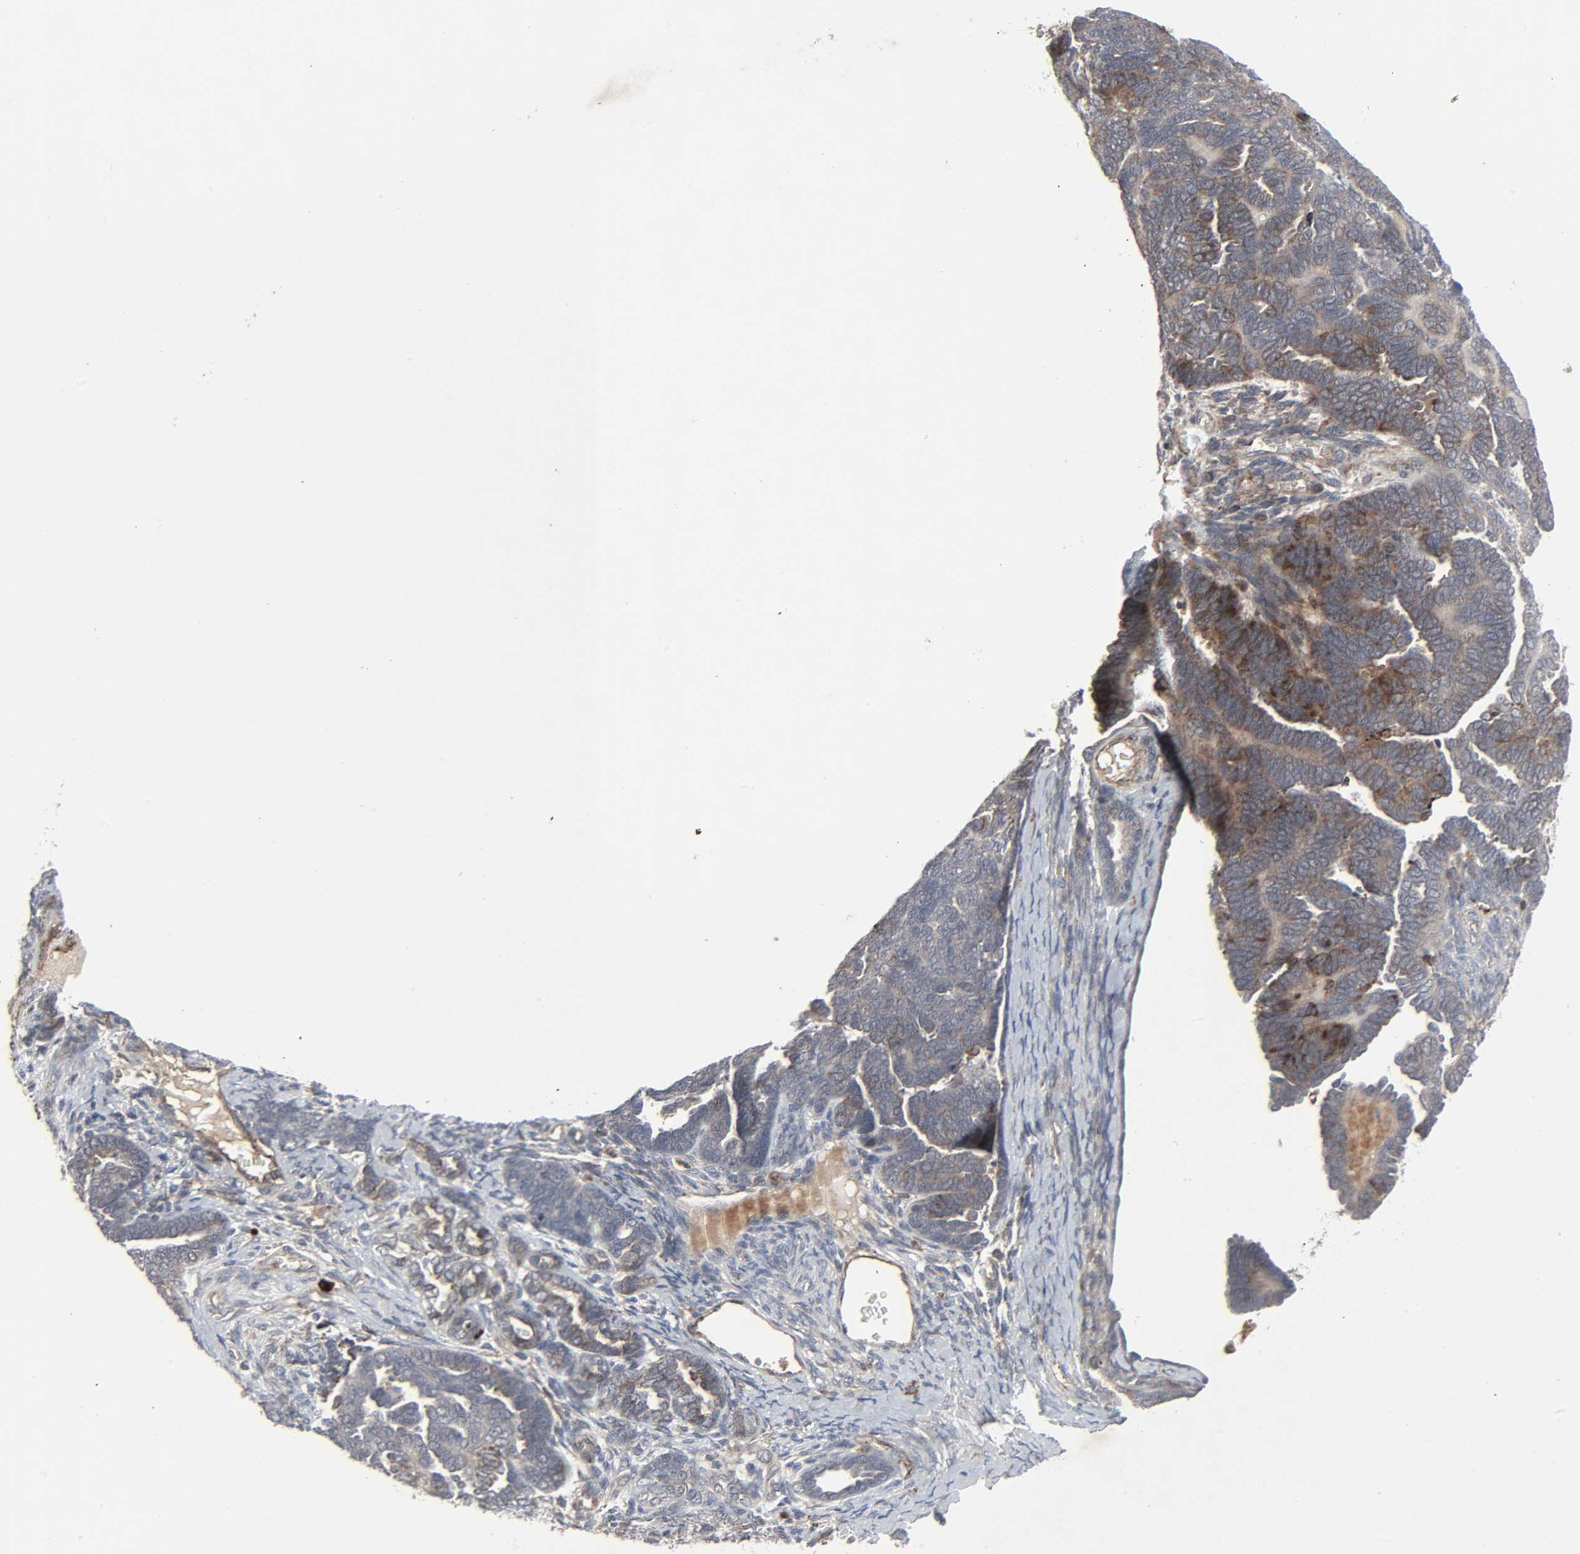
{"staining": {"intensity": "weak", "quantity": ">75%", "location": "cytoplasmic/membranous"}, "tissue": "endometrial cancer", "cell_type": "Tumor cells", "image_type": "cancer", "snomed": [{"axis": "morphology", "description": "Neoplasm, malignant, NOS"}, {"axis": "topography", "description": "Endometrium"}], "caption": "The image reveals a brown stain indicating the presence of a protein in the cytoplasmic/membranous of tumor cells in neoplasm (malignant) (endometrial). (Stains: DAB in brown, nuclei in blue, Microscopy: brightfield microscopy at high magnification).", "gene": "ADCY4", "patient": {"sex": "female", "age": 74}}